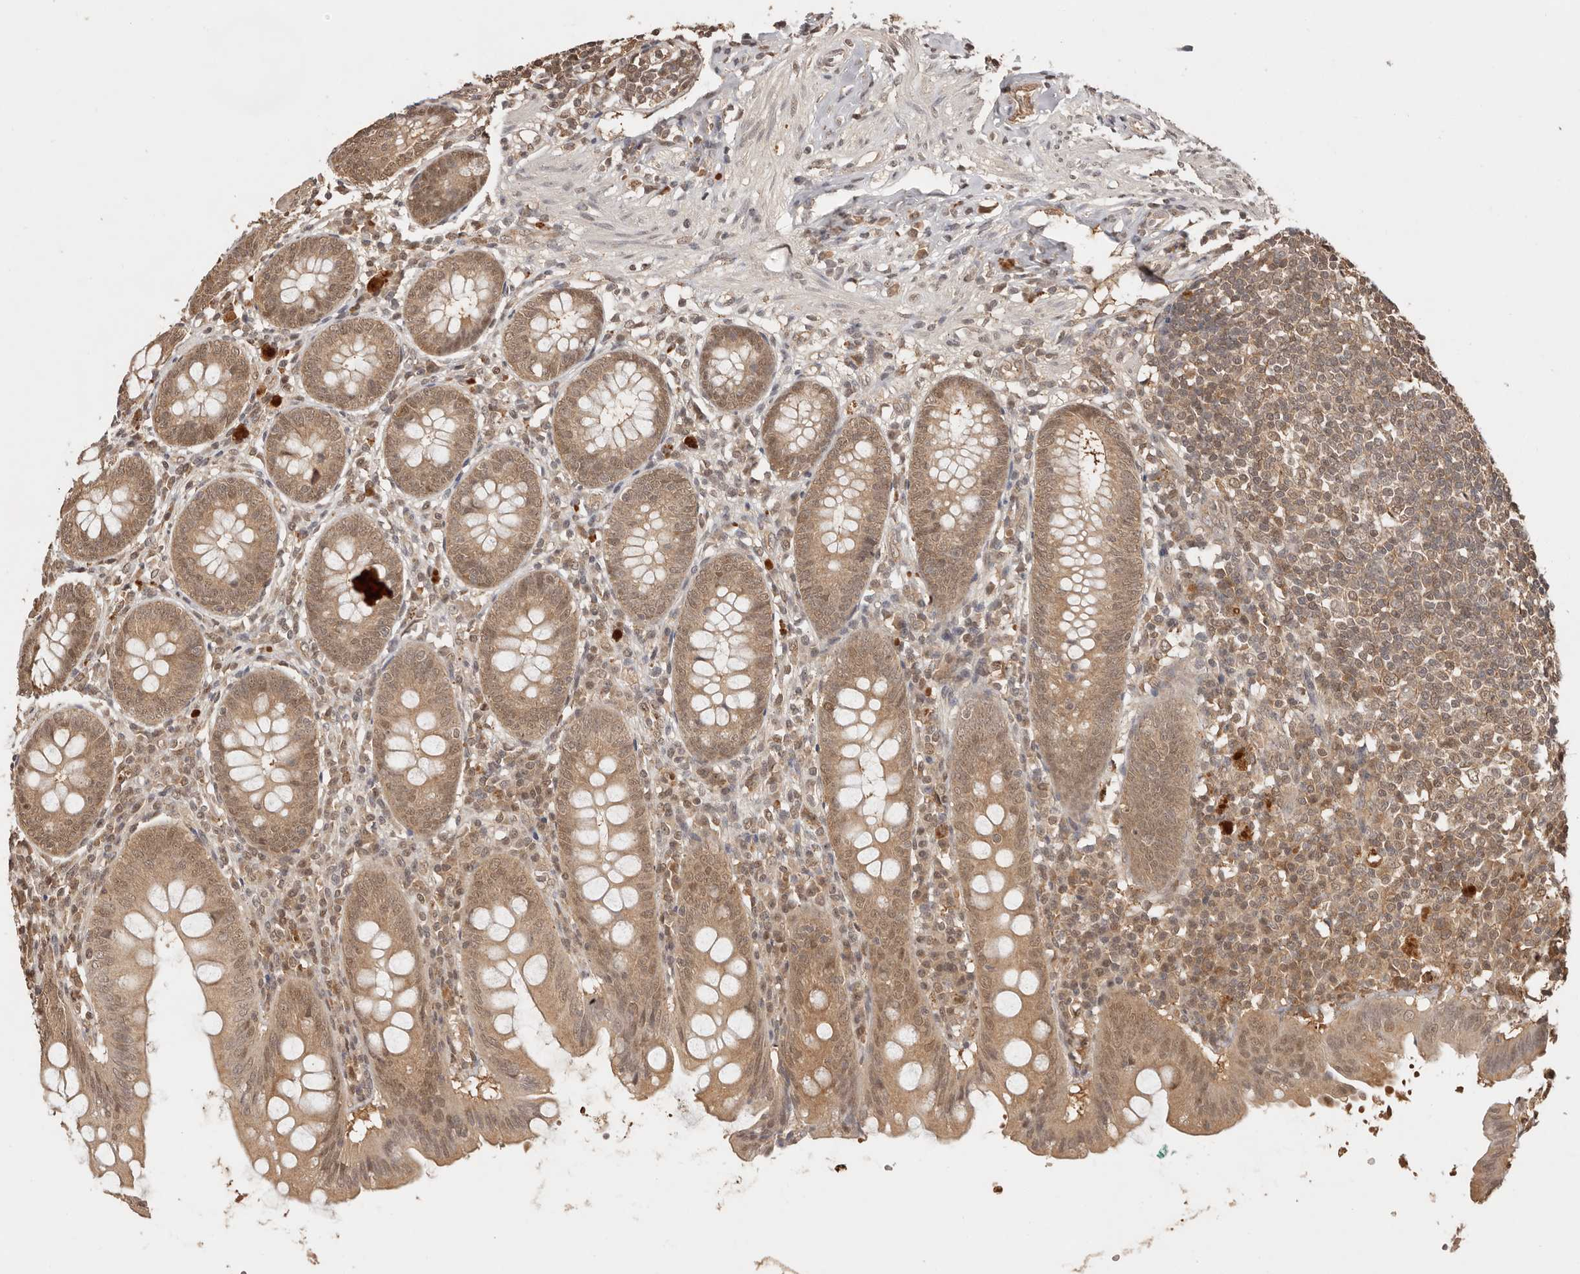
{"staining": {"intensity": "moderate", "quantity": ">75%", "location": "cytoplasmic/membranous"}, "tissue": "appendix", "cell_type": "Glandular cells", "image_type": "normal", "snomed": [{"axis": "morphology", "description": "Normal tissue, NOS"}, {"axis": "topography", "description": "Appendix"}], "caption": "A brown stain highlights moderate cytoplasmic/membranous positivity of a protein in glandular cells of benign human appendix. (Brightfield microscopy of DAB IHC at high magnification).", "gene": "PSMA5", "patient": {"sex": "female", "age": 54}}